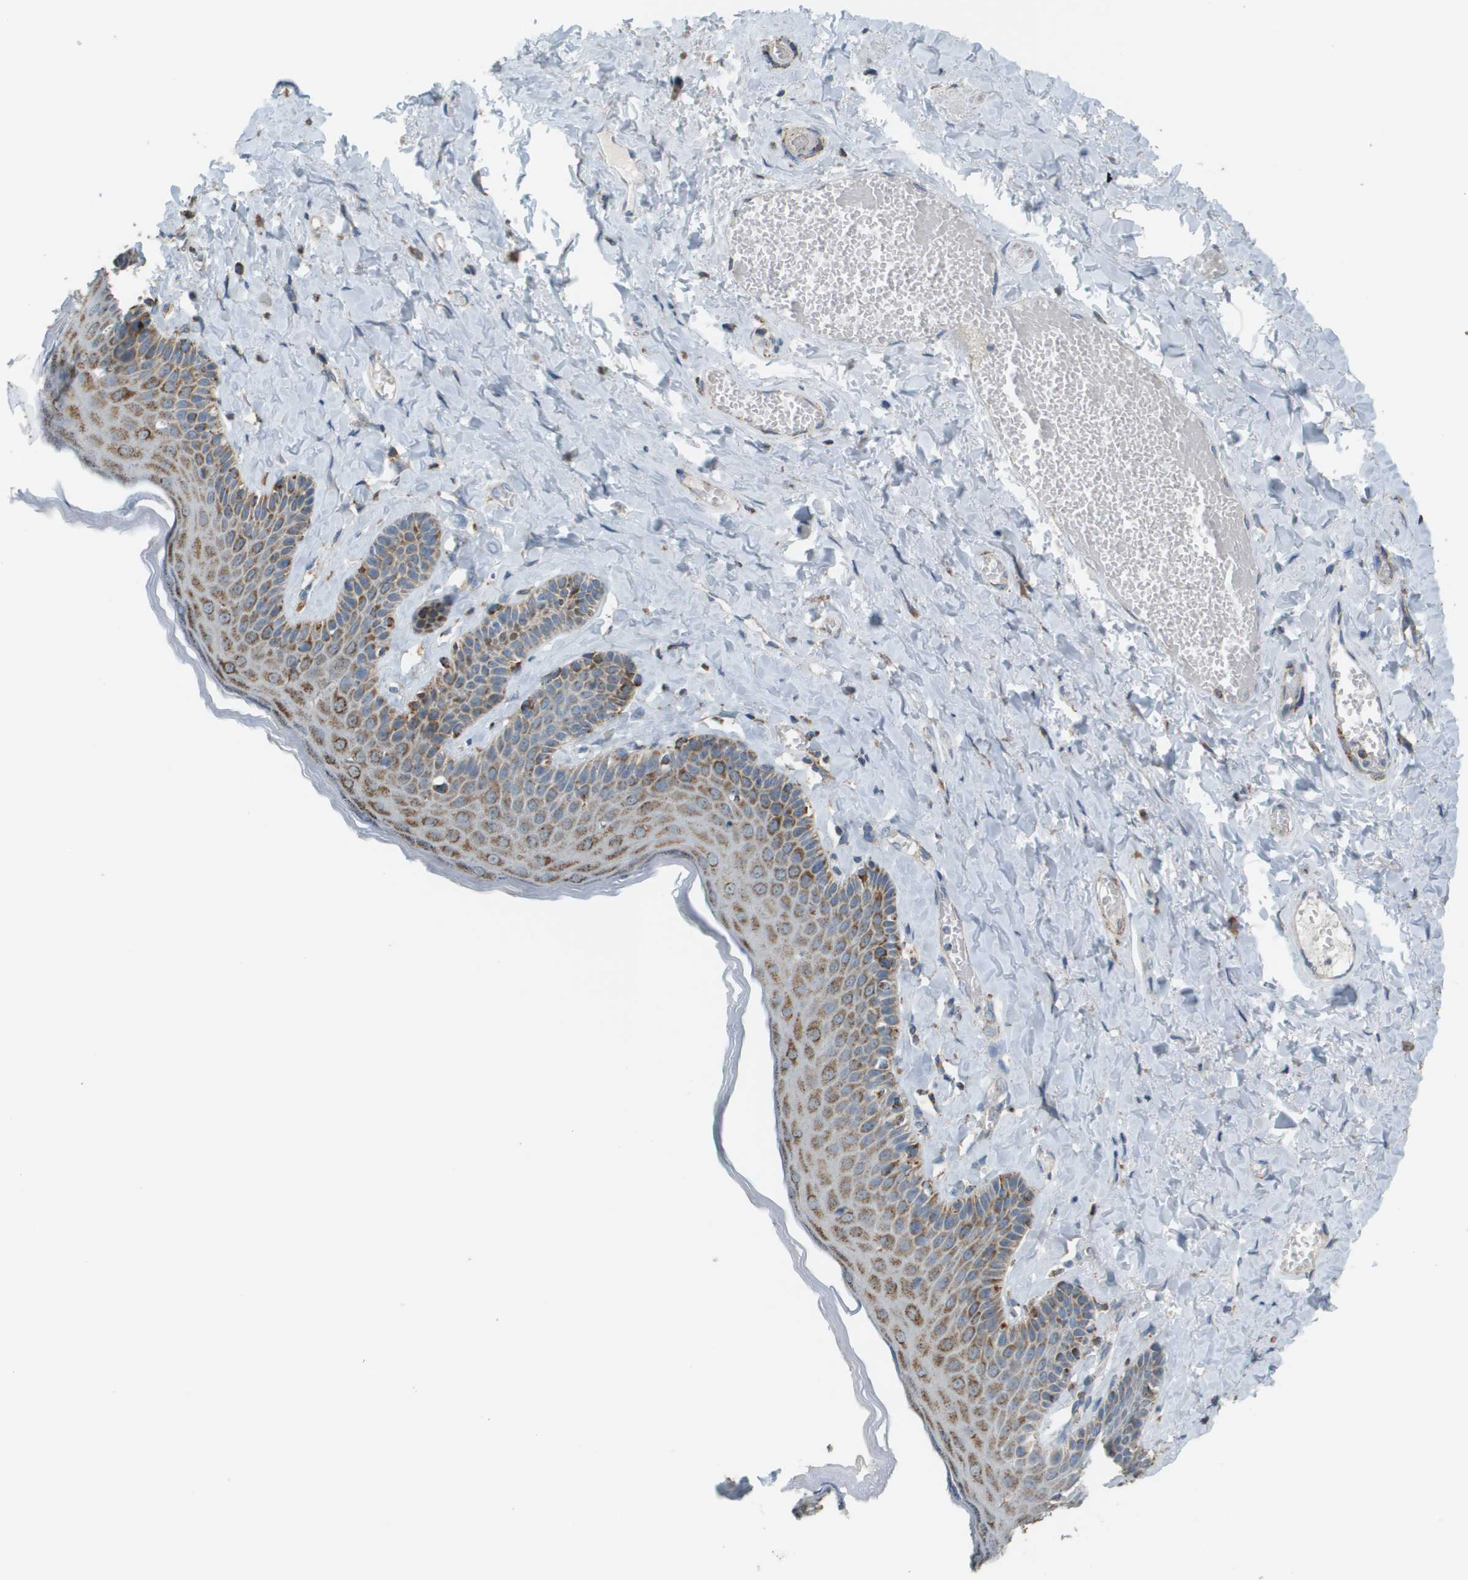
{"staining": {"intensity": "moderate", "quantity": ">75%", "location": "cytoplasmic/membranous"}, "tissue": "skin", "cell_type": "Epidermal cells", "image_type": "normal", "snomed": [{"axis": "morphology", "description": "Normal tissue, NOS"}, {"axis": "topography", "description": "Anal"}], "caption": "A high-resolution image shows immunohistochemistry (IHC) staining of normal skin, which exhibits moderate cytoplasmic/membranous expression in about >75% of epidermal cells.", "gene": "FH", "patient": {"sex": "male", "age": 69}}